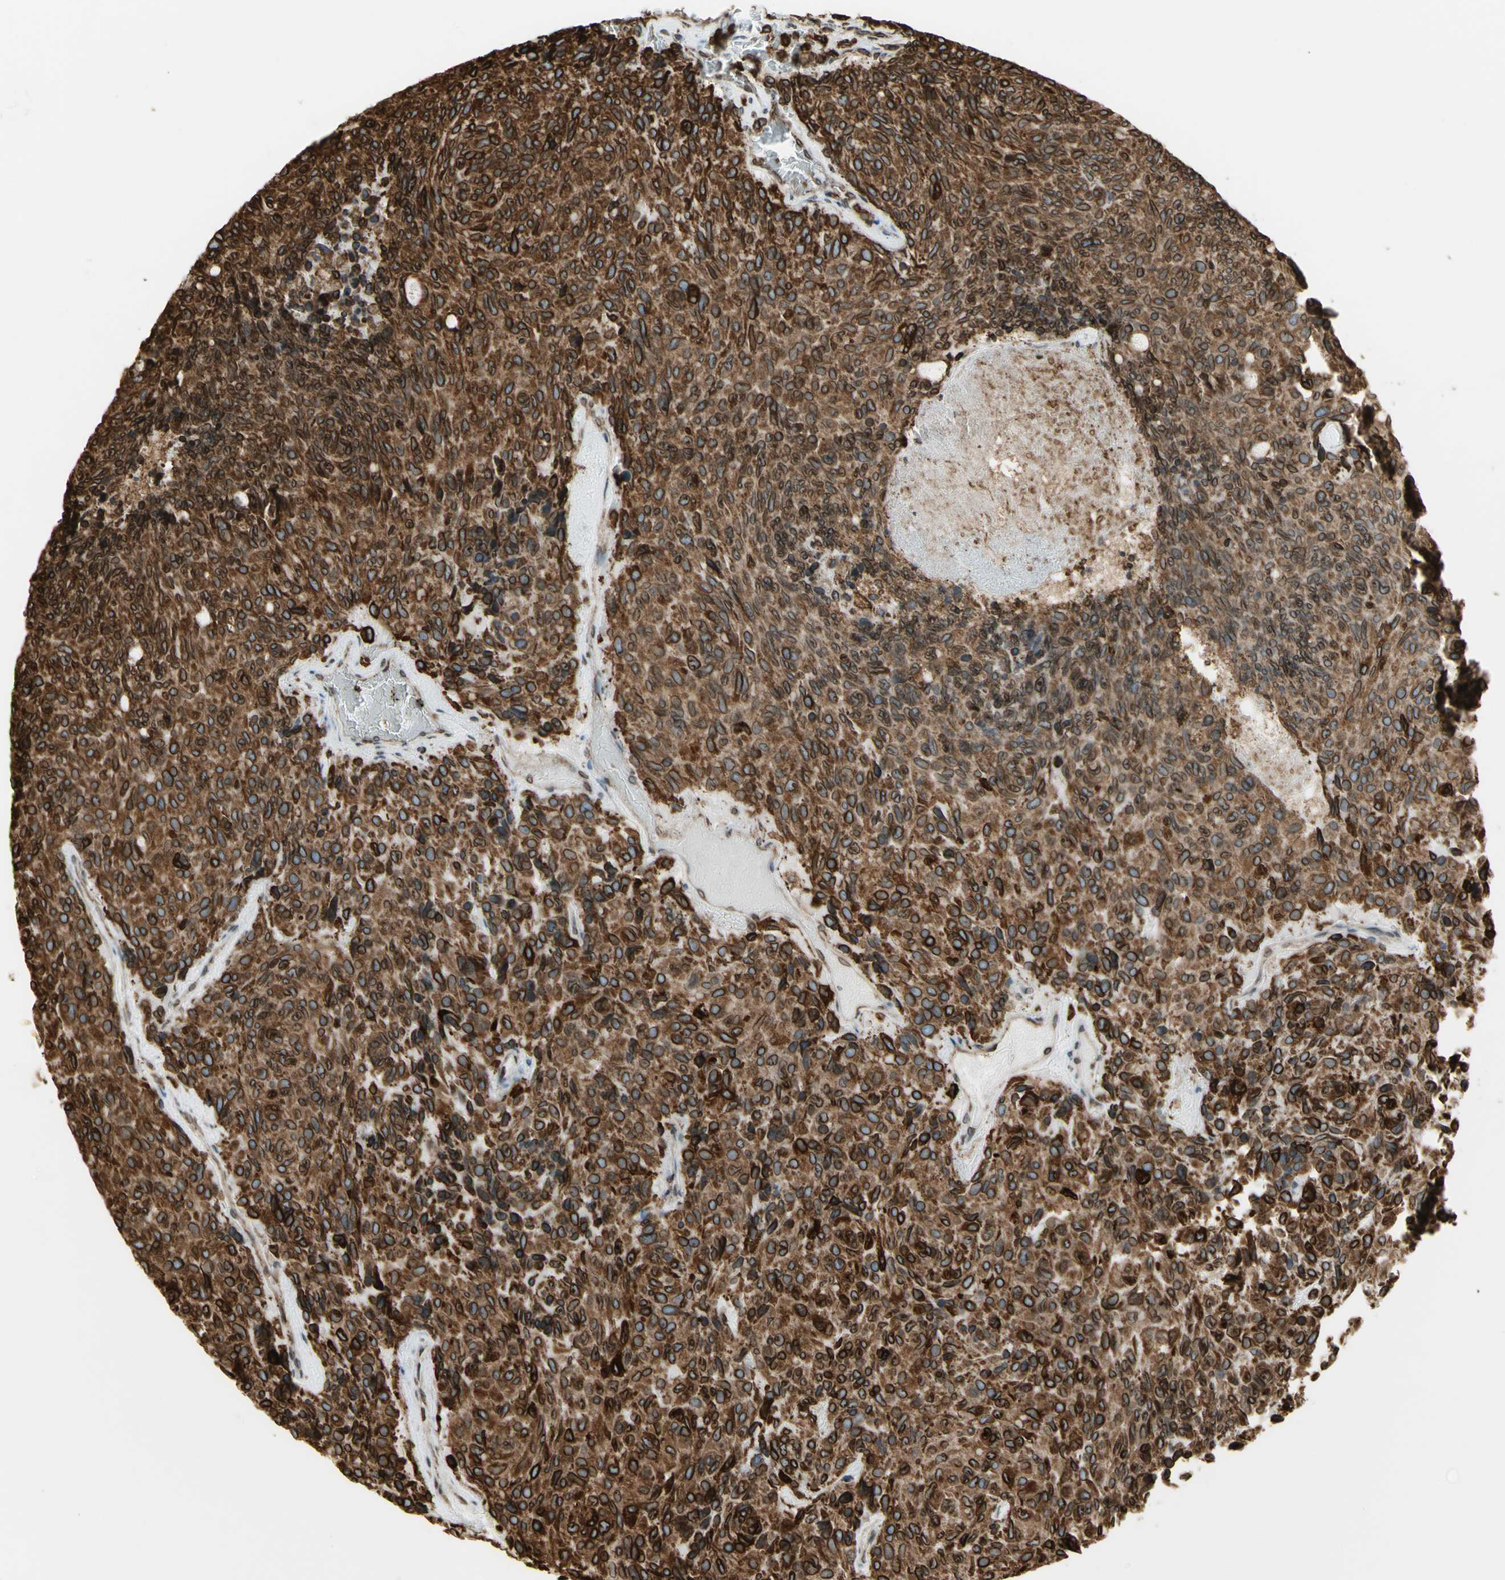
{"staining": {"intensity": "moderate", "quantity": ">75%", "location": "cytoplasmic/membranous"}, "tissue": "carcinoid", "cell_type": "Tumor cells", "image_type": "cancer", "snomed": [{"axis": "morphology", "description": "Carcinoid, malignant, NOS"}, {"axis": "topography", "description": "Pancreas"}], "caption": "An image of human carcinoid (malignant) stained for a protein shows moderate cytoplasmic/membranous brown staining in tumor cells.", "gene": "CANX", "patient": {"sex": "female", "age": 54}}